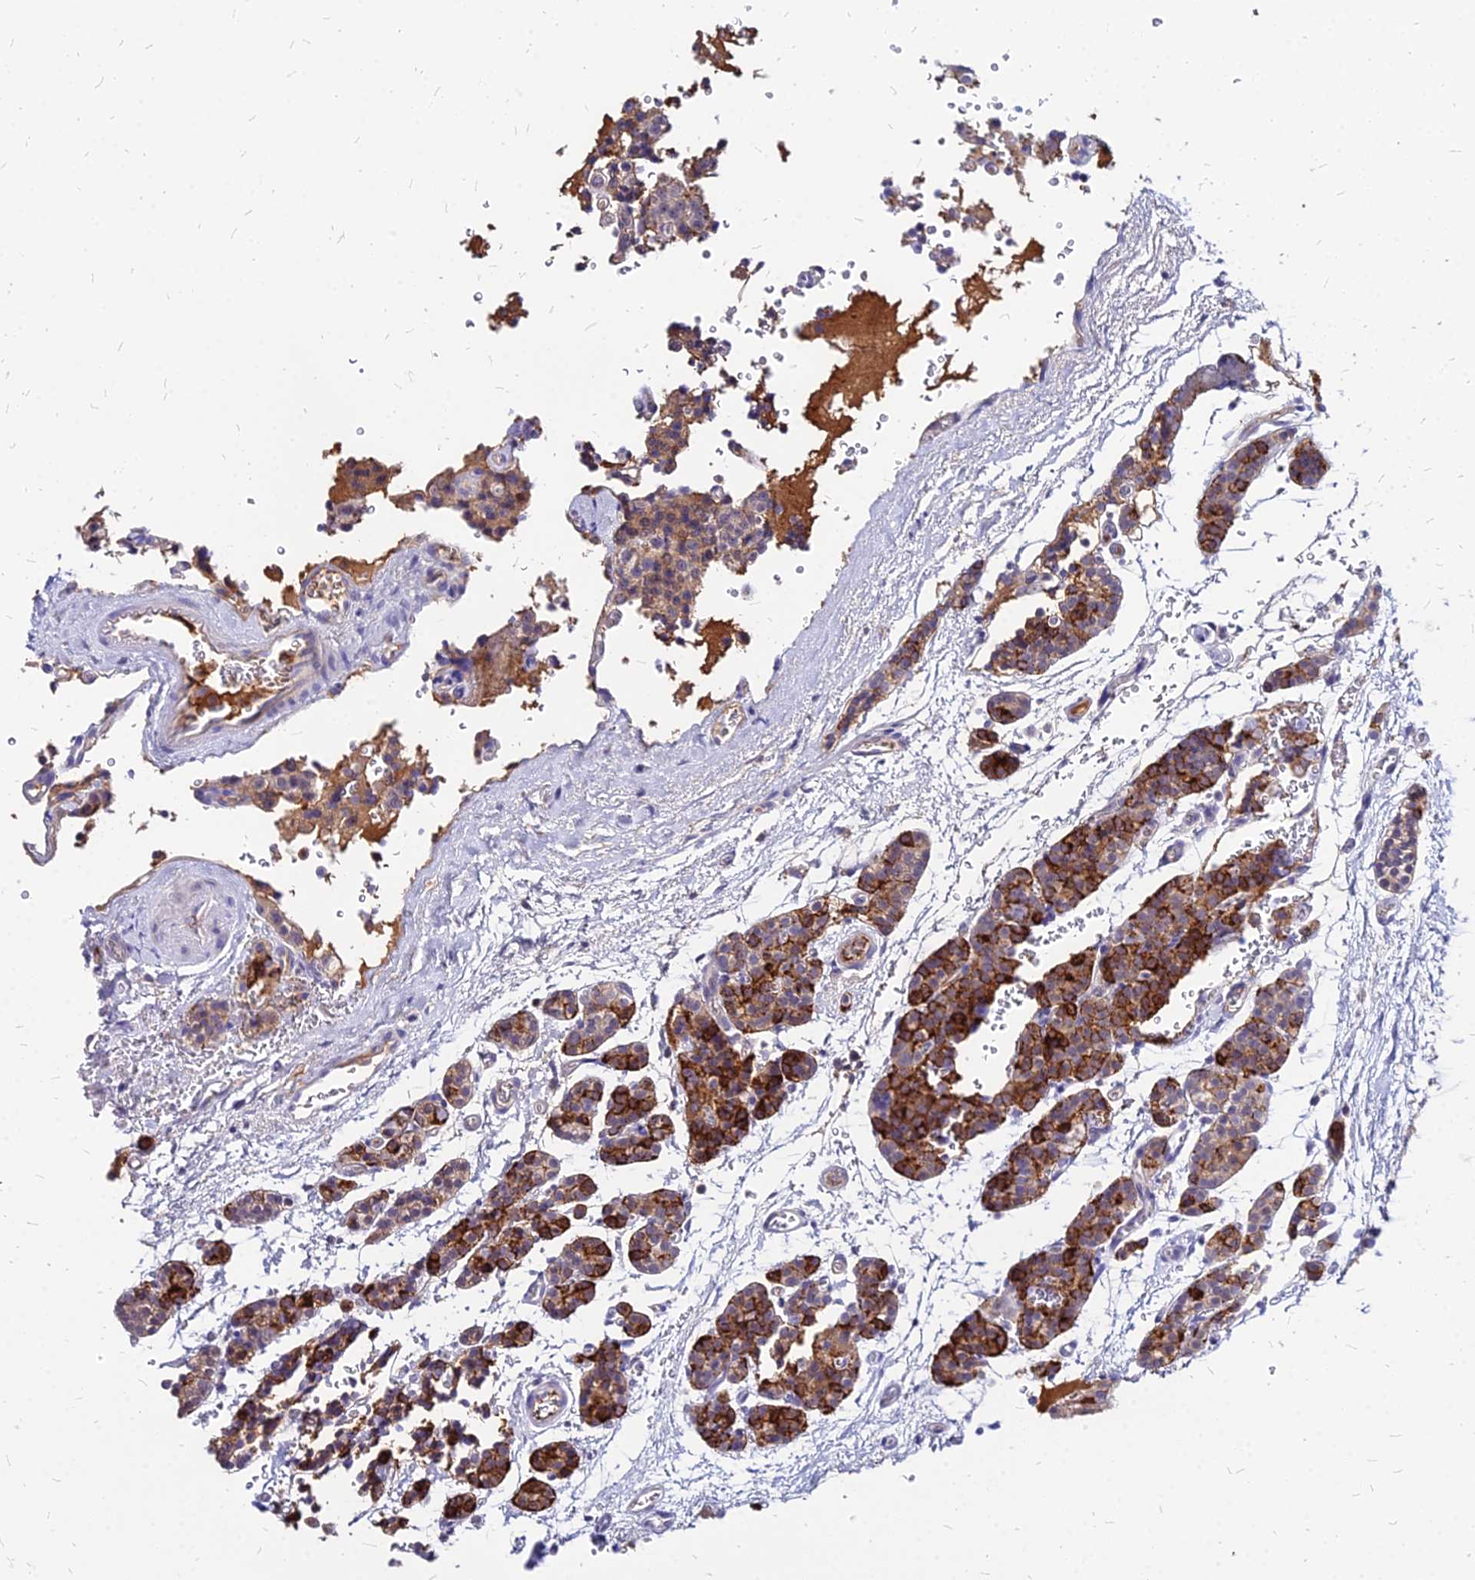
{"staining": {"intensity": "moderate", "quantity": ">75%", "location": "cytoplasmic/membranous"}, "tissue": "parathyroid gland", "cell_type": "Glandular cells", "image_type": "normal", "snomed": [{"axis": "morphology", "description": "Normal tissue, NOS"}, {"axis": "topography", "description": "Parathyroid gland"}], "caption": "Normal parathyroid gland exhibits moderate cytoplasmic/membranous expression in approximately >75% of glandular cells, visualized by immunohistochemistry.", "gene": "ACSM6", "patient": {"sex": "female", "age": 64}}